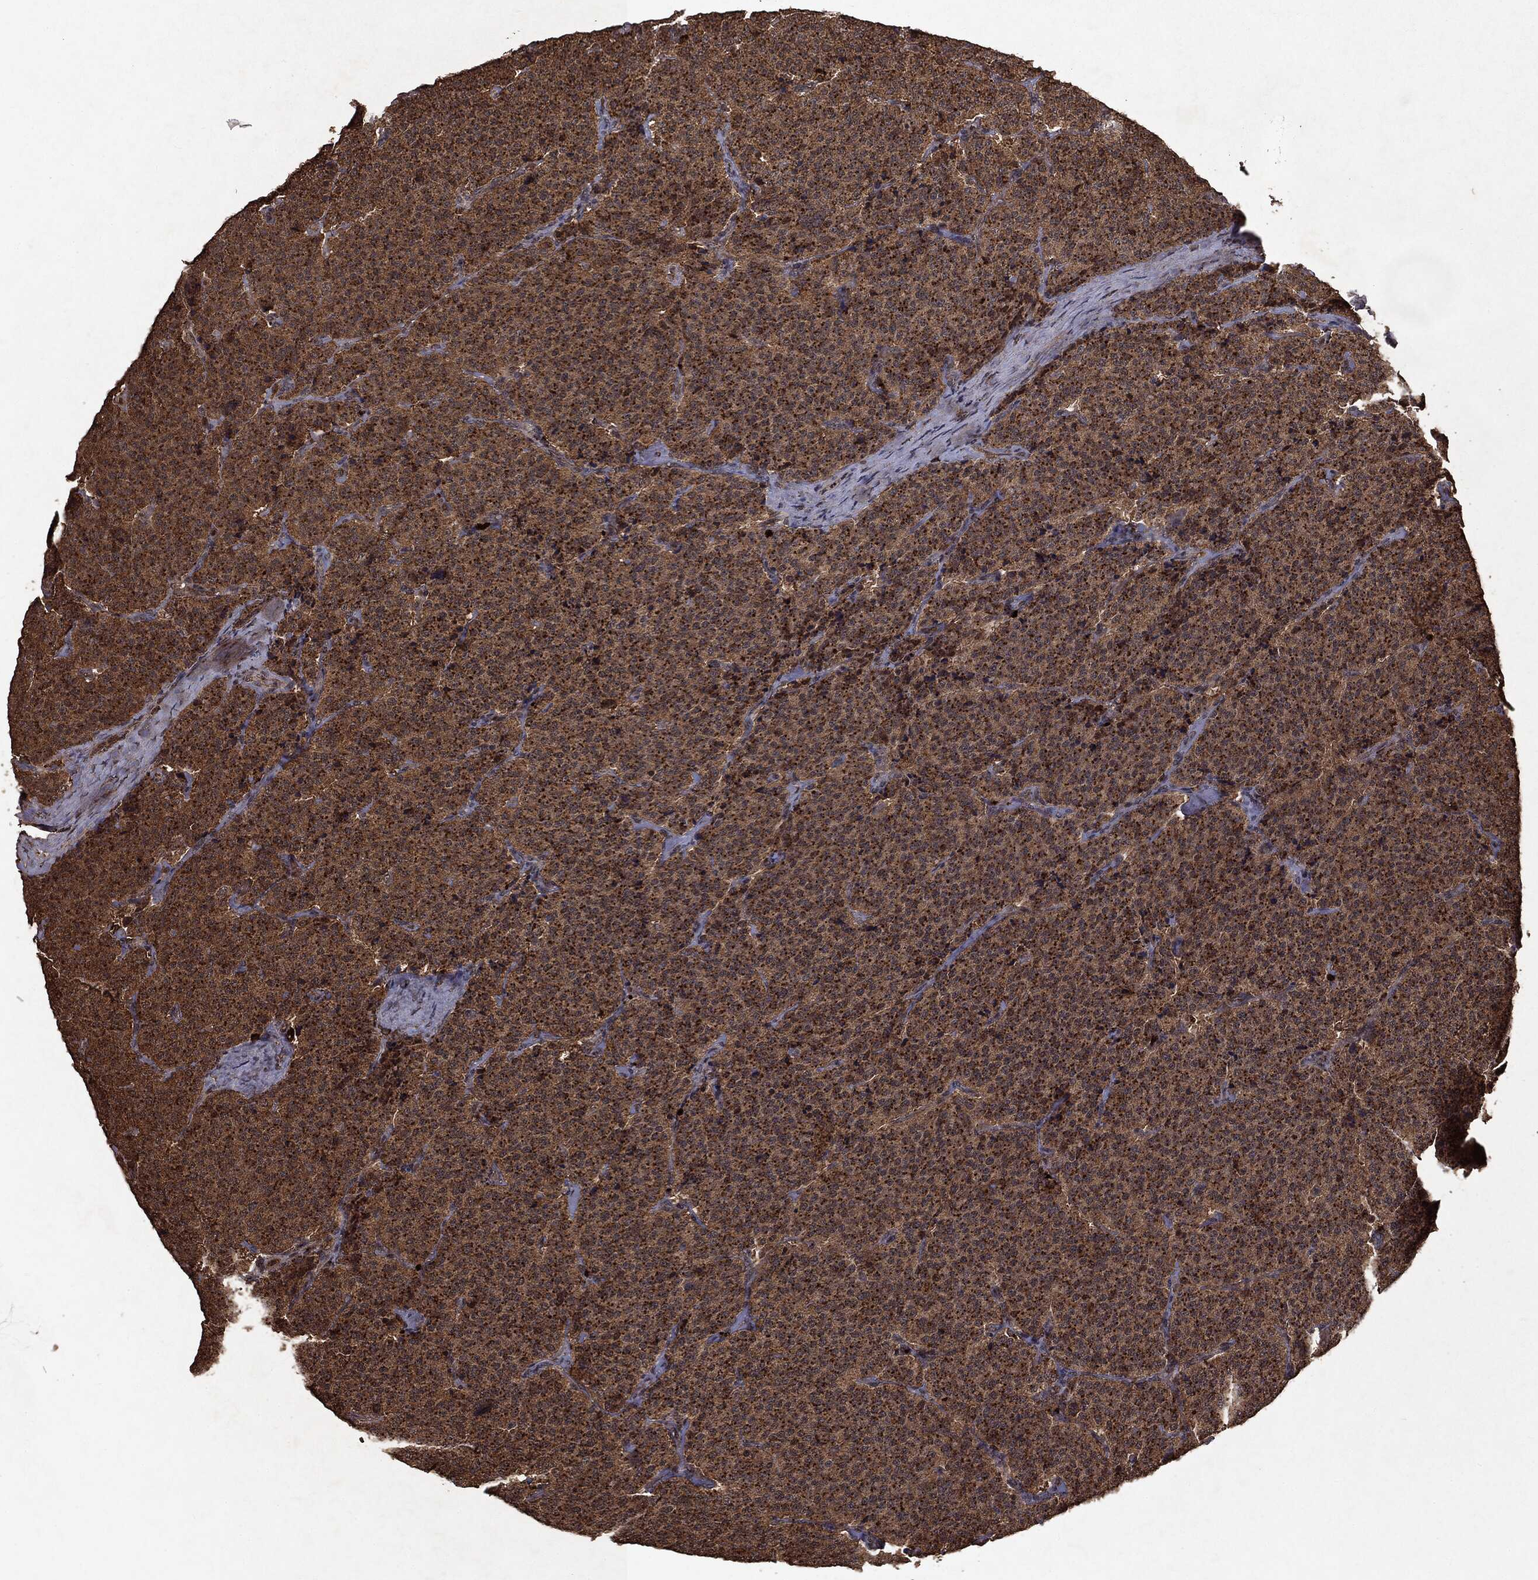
{"staining": {"intensity": "moderate", "quantity": ">75%", "location": "cytoplasmic/membranous"}, "tissue": "carcinoid", "cell_type": "Tumor cells", "image_type": "cancer", "snomed": [{"axis": "morphology", "description": "Carcinoid, malignant, NOS"}, {"axis": "topography", "description": "Small intestine"}], "caption": "Carcinoid stained for a protein (brown) shows moderate cytoplasmic/membranous positive positivity in approximately >75% of tumor cells.", "gene": "MTOR", "patient": {"sex": "female", "age": 58}}